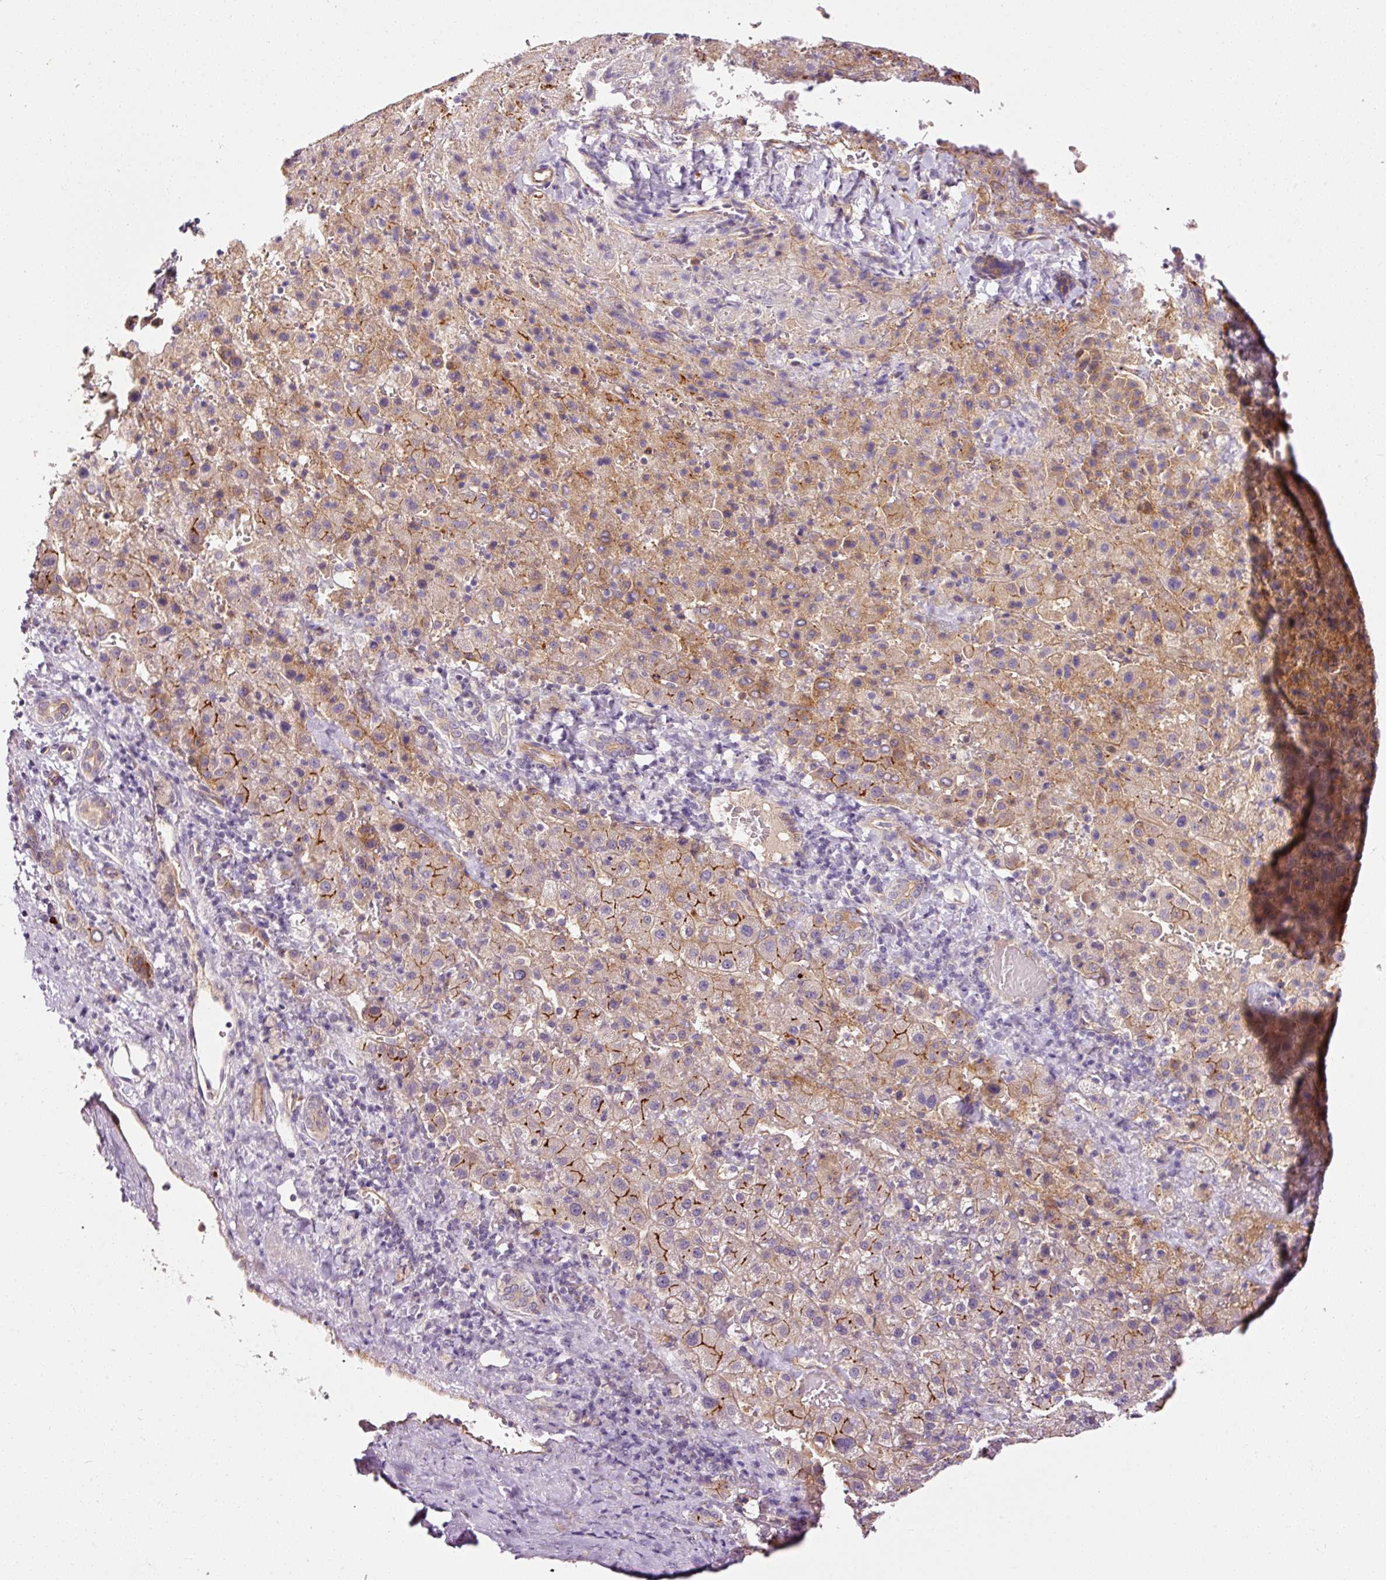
{"staining": {"intensity": "strong", "quantity": "<25%", "location": "cytoplasmic/membranous"}, "tissue": "liver cancer", "cell_type": "Tumor cells", "image_type": "cancer", "snomed": [{"axis": "morphology", "description": "Carcinoma, Hepatocellular, NOS"}, {"axis": "topography", "description": "Liver"}], "caption": "Protein positivity by immunohistochemistry (IHC) shows strong cytoplasmic/membranous expression in about <25% of tumor cells in liver cancer. The staining is performed using DAB brown chromogen to label protein expression. The nuclei are counter-stained blue using hematoxylin.", "gene": "ABCB4", "patient": {"sex": "female", "age": 58}}